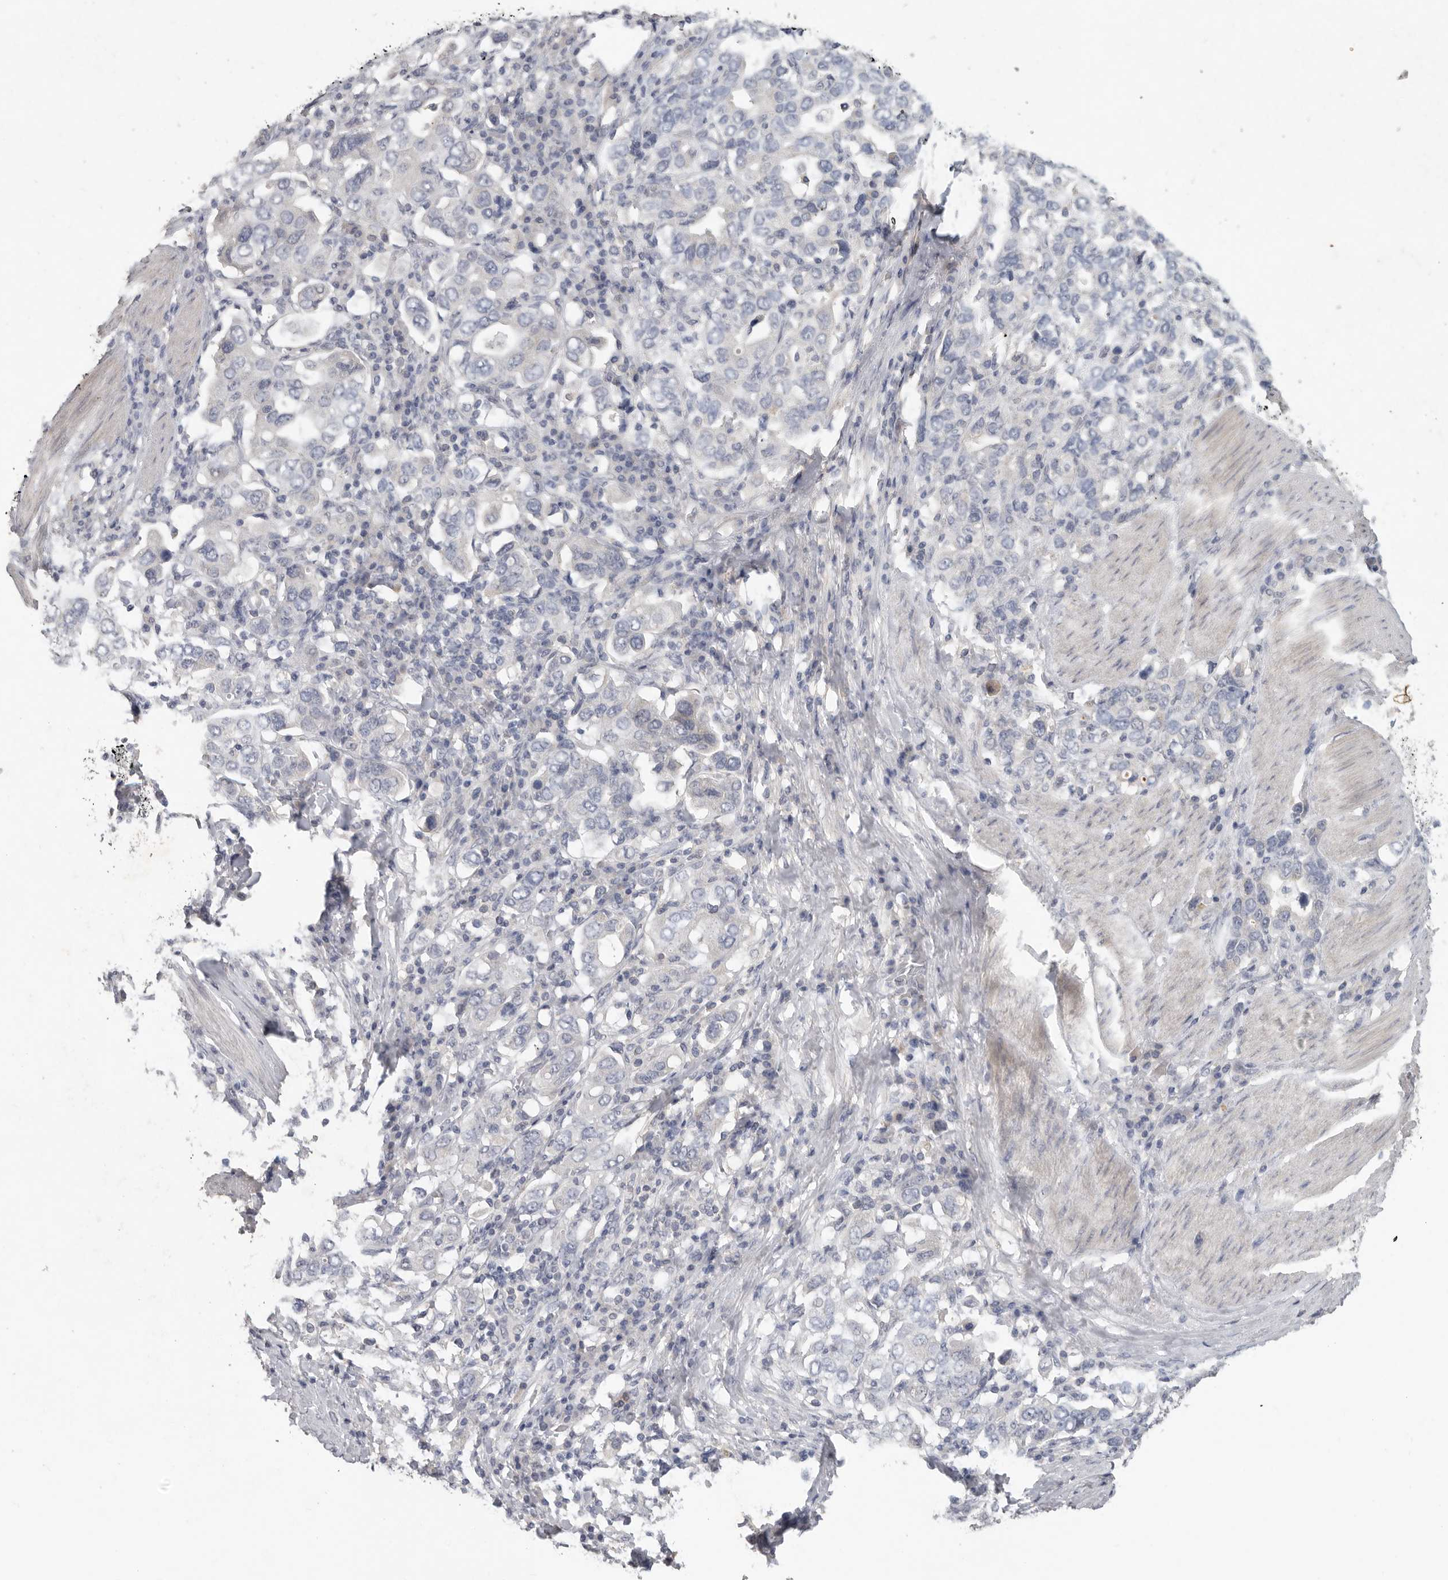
{"staining": {"intensity": "negative", "quantity": "none", "location": "none"}, "tissue": "stomach cancer", "cell_type": "Tumor cells", "image_type": "cancer", "snomed": [{"axis": "morphology", "description": "Adenocarcinoma, NOS"}, {"axis": "topography", "description": "Stomach, upper"}], "caption": "This is an immunohistochemistry image of adenocarcinoma (stomach). There is no positivity in tumor cells.", "gene": "REG4", "patient": {"sex": "male", "age": 62}}